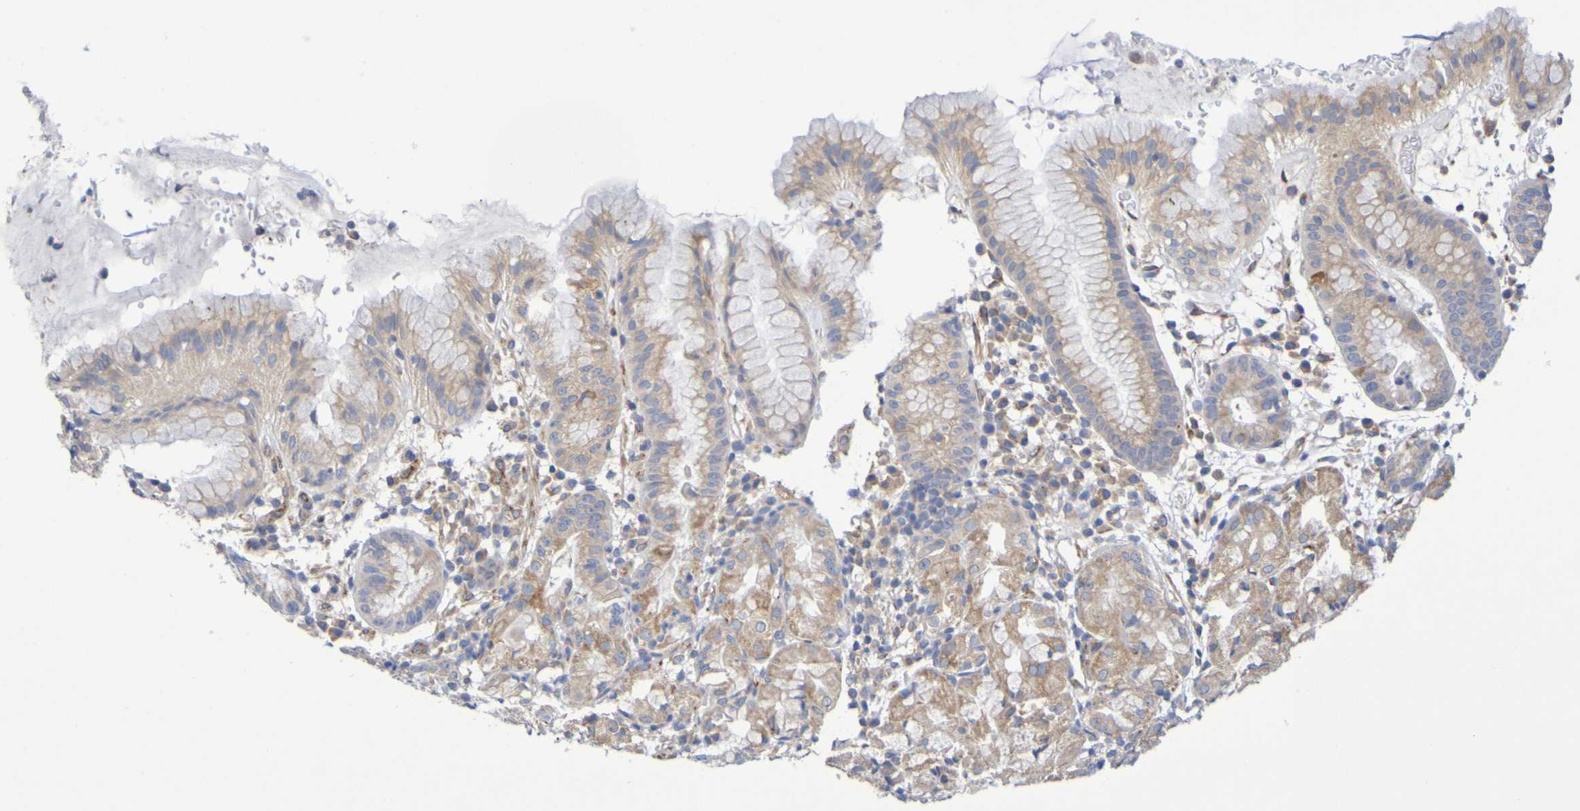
{"staining": {"intensity": "weak", "quantity": "25%-75%", "location": "cytoplasmic/membranous"}, "tissue": "stomach", "cell_type": "Glandular cells", "image_type": "normal", "snomed": [{"axis": "morphology", "description": "Normal tissue, NOS"}, {"axis": "topography", "description": "Stomach"}, {"axis": "topography", "description": "Stomach, lower"}], "caption": "A brown stain labels weak cytoplasmic/membranous staining of a protein in glandular cells of benign human stomach. The staining is performed using DAB brown chromogen to label protein expression. The nuclei are counter-stained blue using hematoxylin.", "gene": "TMCC3", "patient": {"sex": "female", "age": 75}}